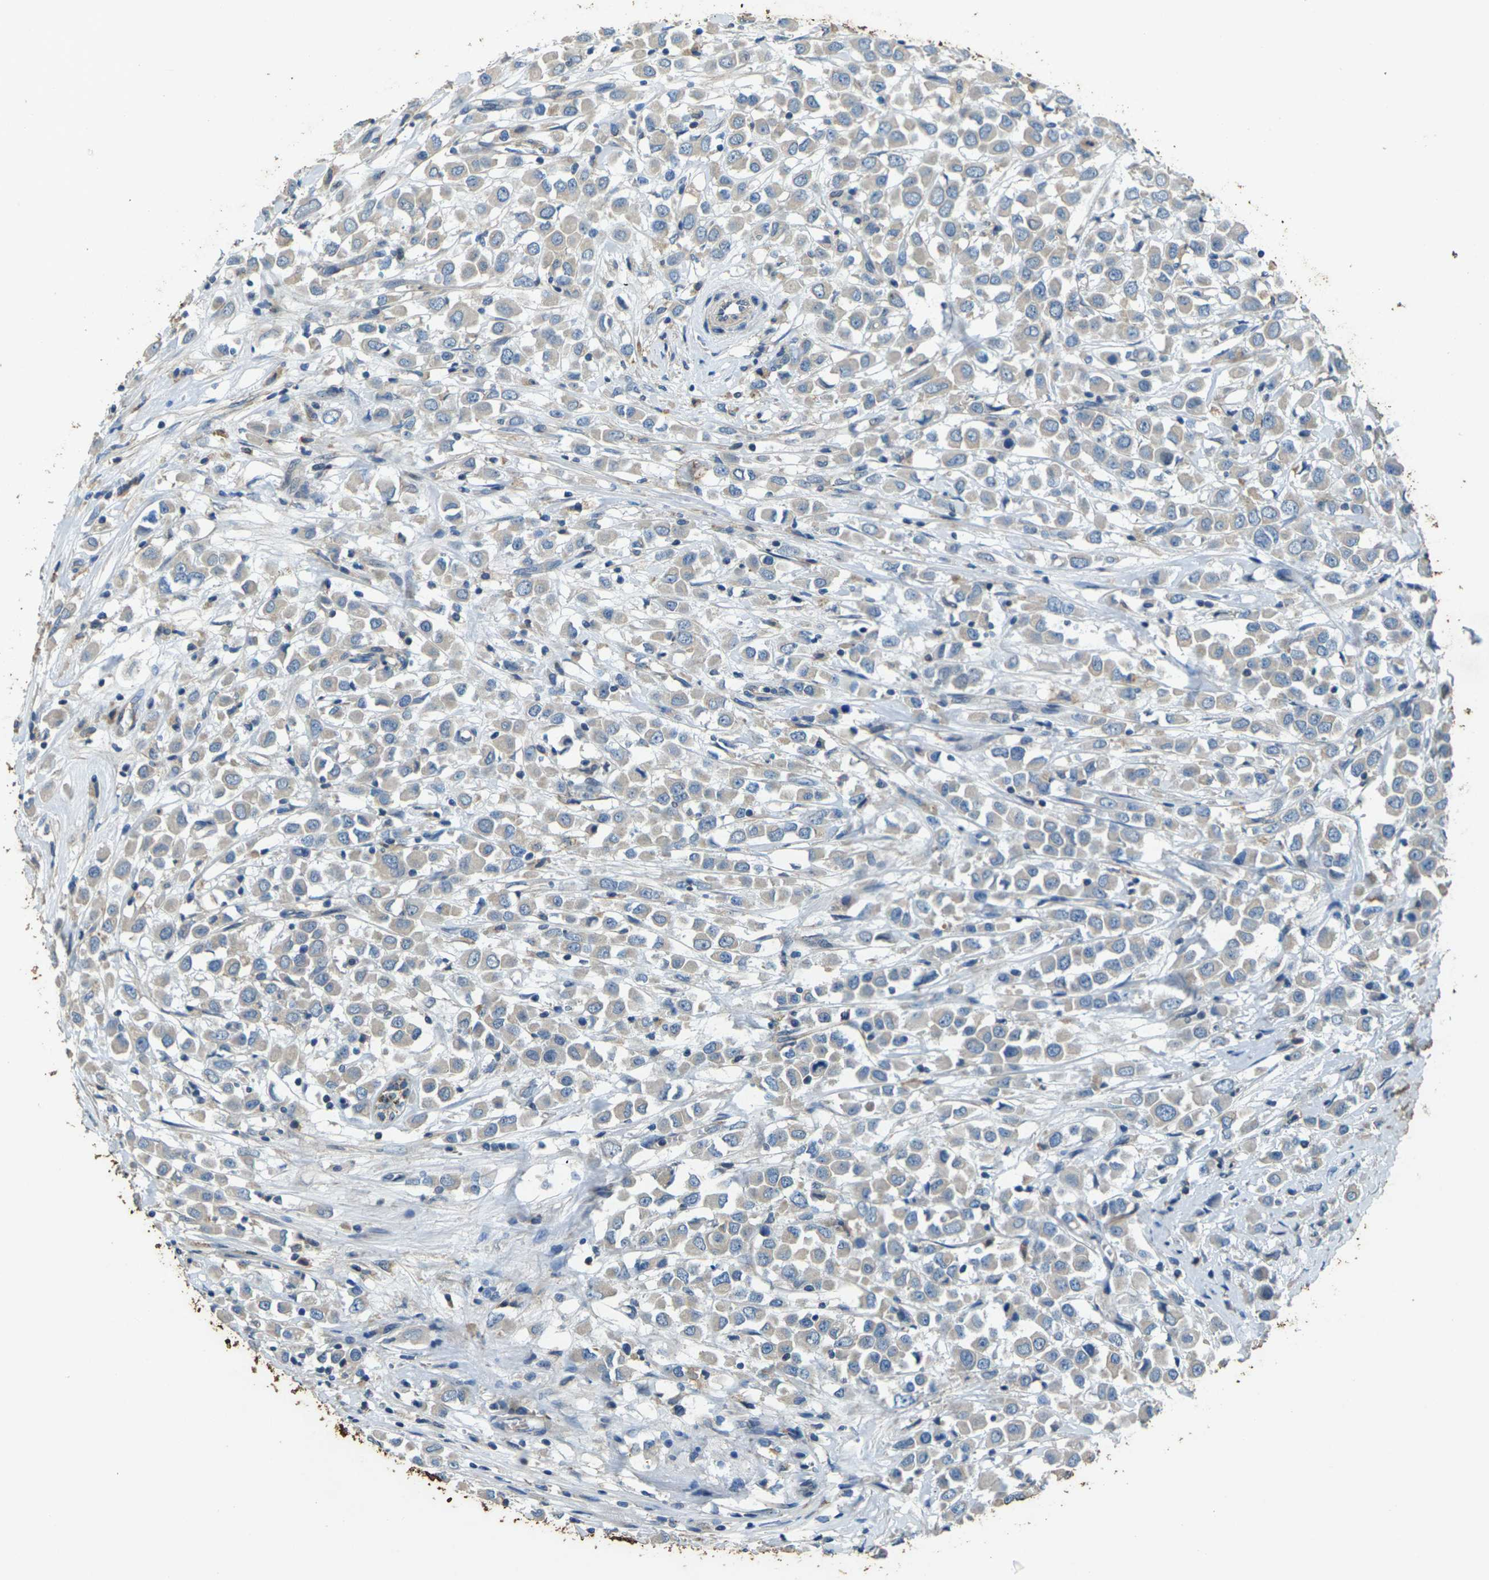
{"staining": {"intensity": "weak", "quantity": ">75%", "location": "cytoplasmic/membranous"}, "tissue": "breast cancer", "cell_type": "Tumor cells", "image_type": "cancer", "snomed": [{"axis": "morphology", "description": "Duct carcinoma"}, {"axis": "topography", "description": "Breast"}], "caption": "An image of human breast infiltrating ductal carcinoma stained for a protein shows weak cytoplasmic/membranous brown staining in tumor cells. The protein is shown in brown color, while the nuclei are stained blue.", "gene": "SIGLEC14", "patient": {"sex": "female", "age": 61}}